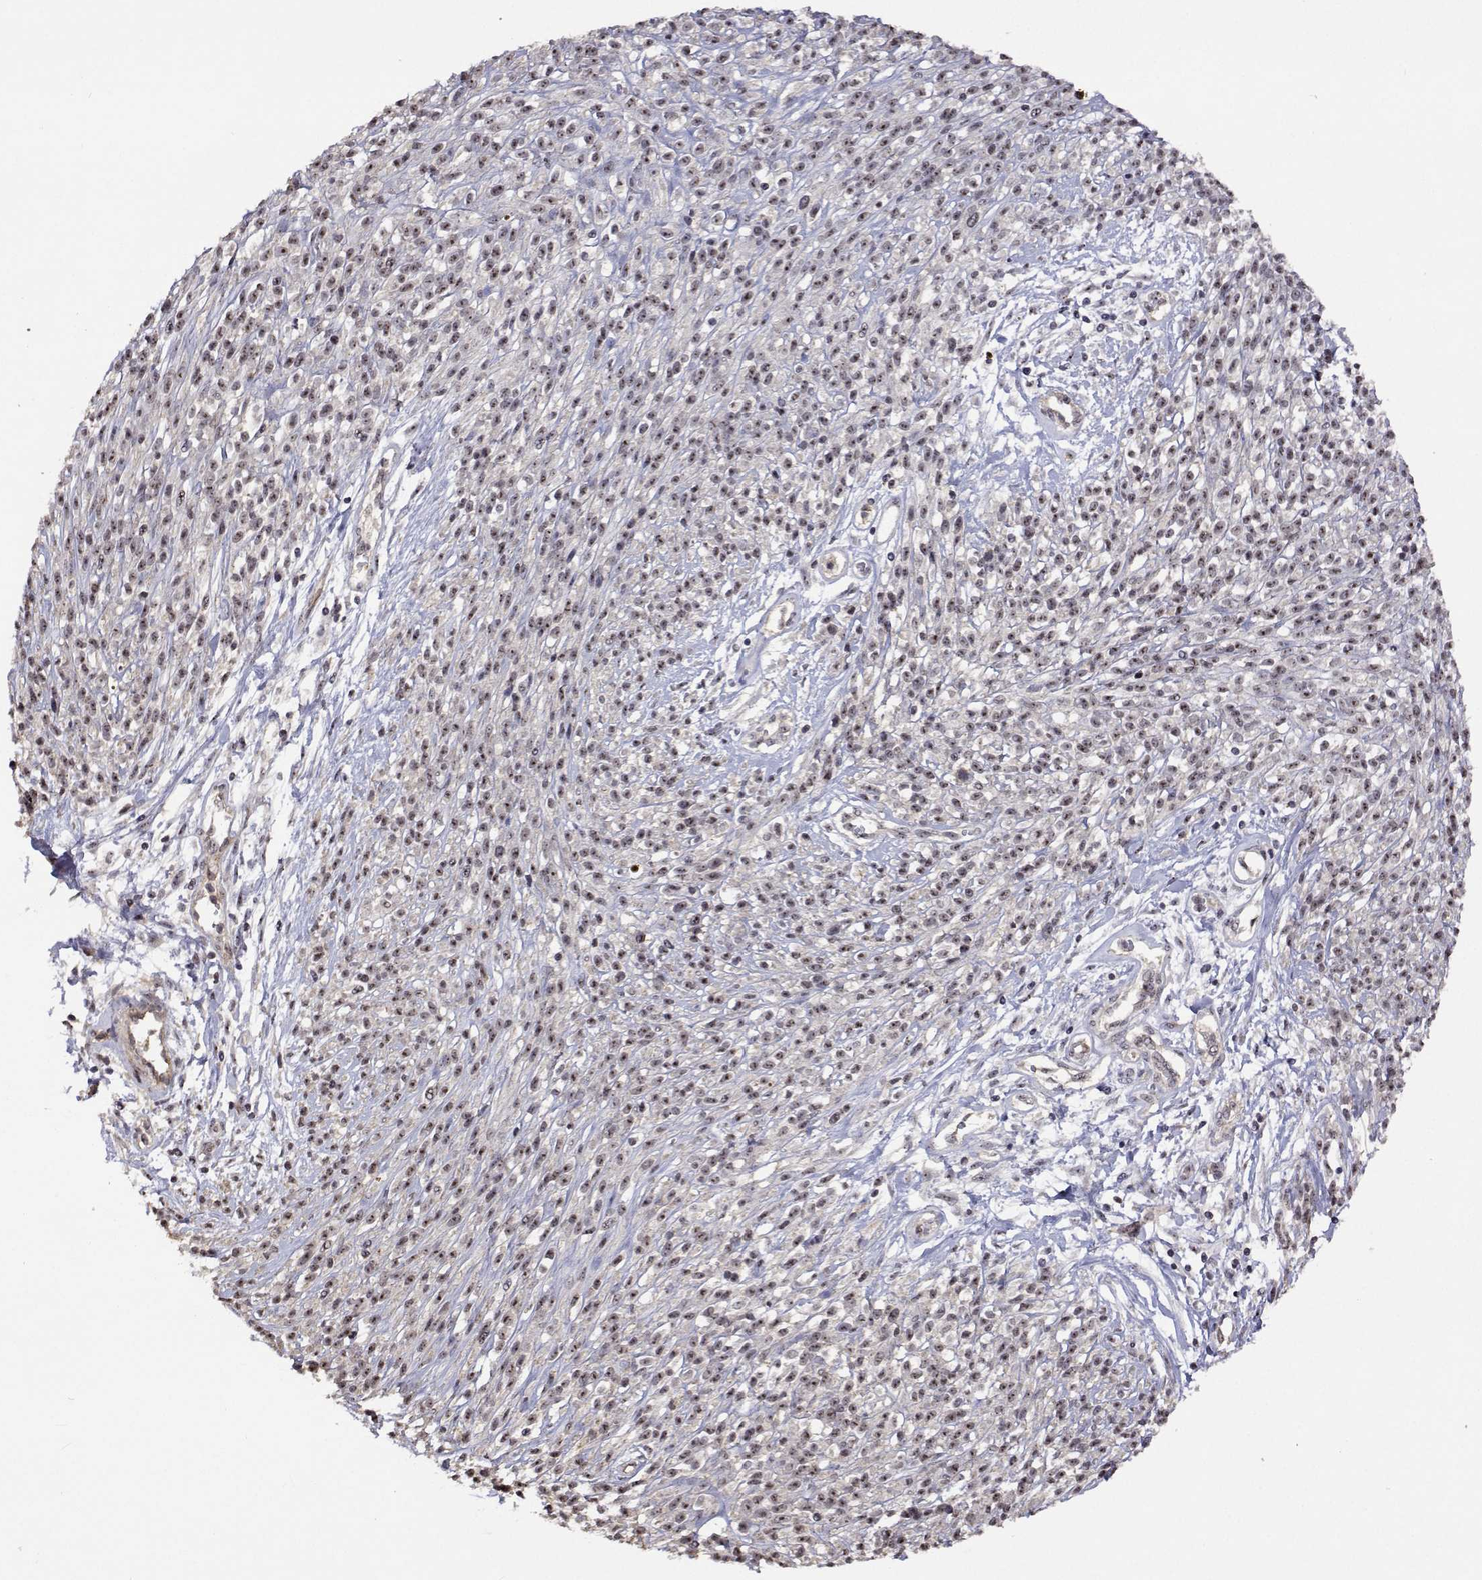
{"staining": {"intensity": "weak", "quantity": "25%-75%", "location": "nuclear"}, "tissue": "melanoma", "cell_type": "Tumor cells", "image_type": "cancer", "snomed": [{"axis": "morphology", "description": "Malignant melanoma, NOS"}, {"axis": "topography", "description": "Skin"}, {"axis": "topography", "description": "Skin of trunk"}], "caption": "High-power microscopy captured an immunohistochemistry photomicrograph of melanoma, revealing weak nuclear positivity in about 25%-75% of tumor cells. (DAB (3,3'-diaminobenzidine) = brown stain, brightfield microscopy at high magnification).", "gene": "NHP2", "patient": {"sex": "male", "age": 74}}